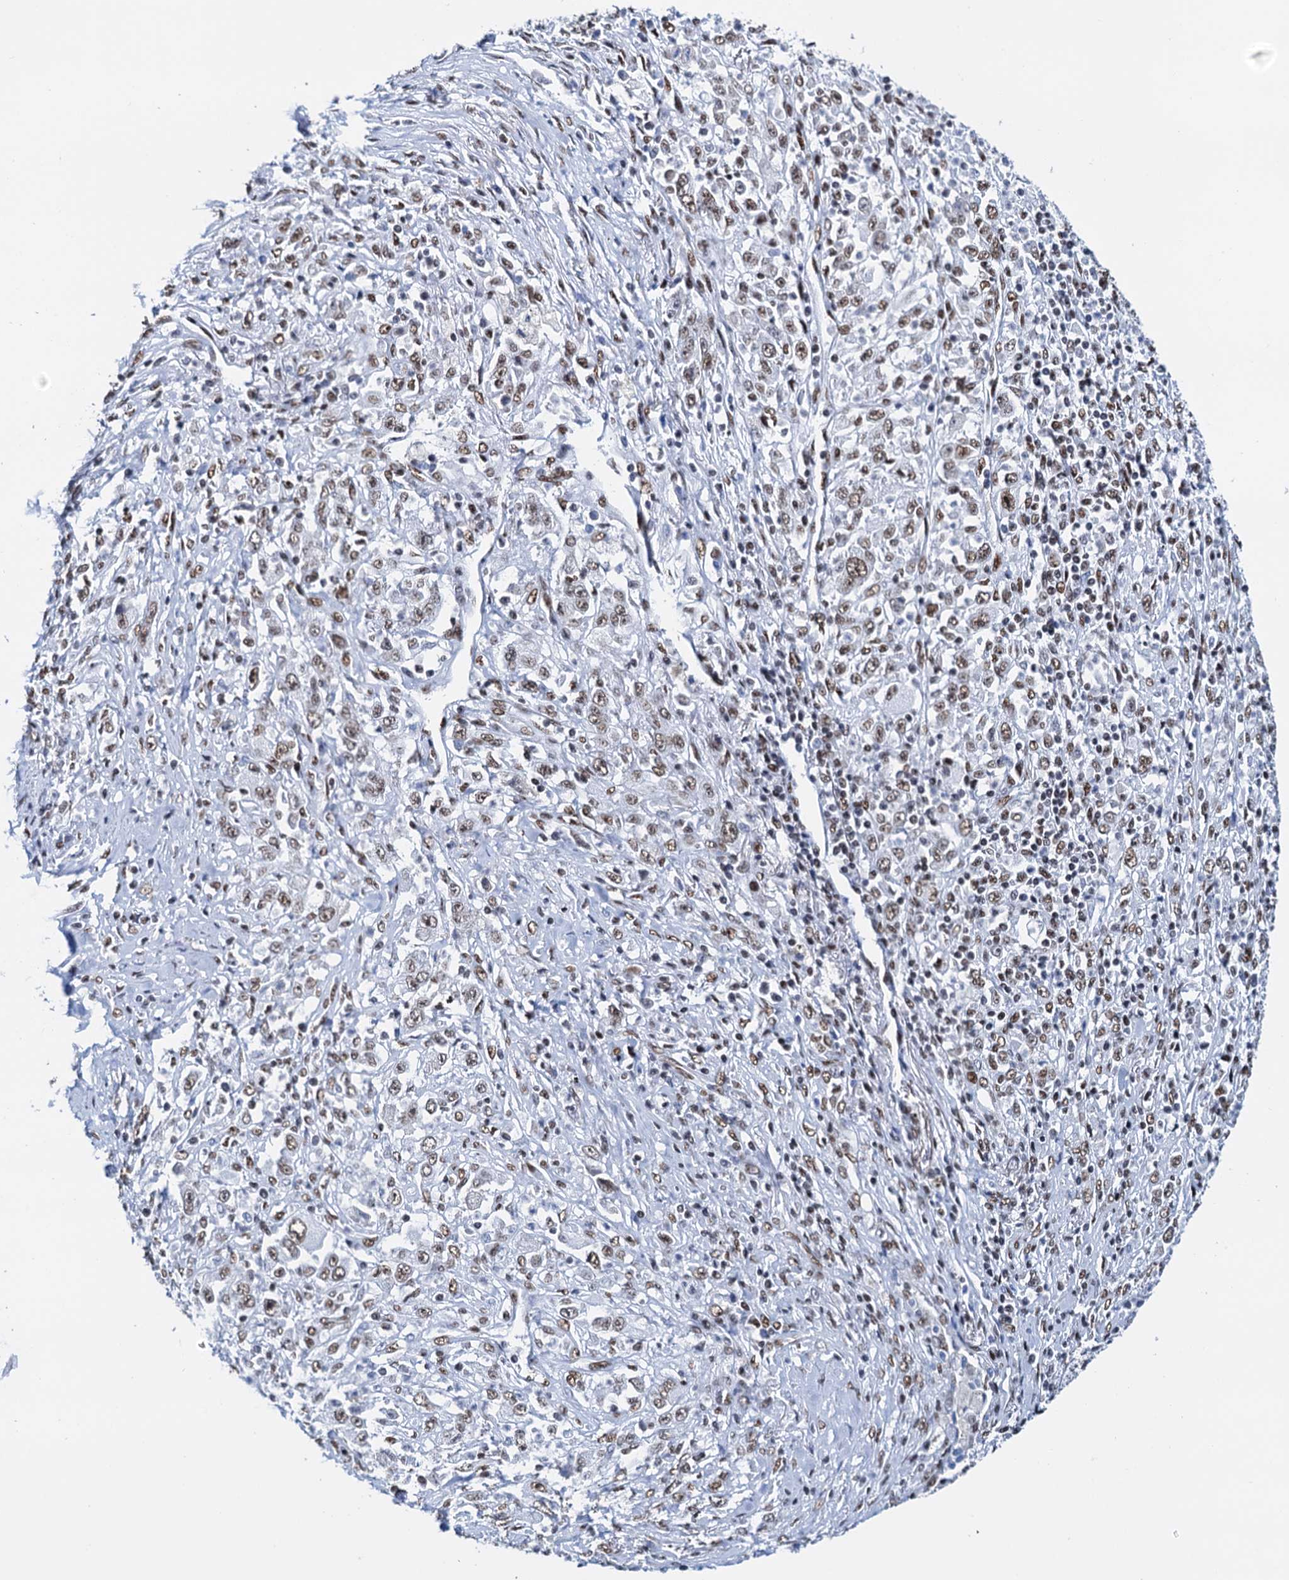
{"staining": {"intensity": "strong", "quantity": "25%-75%", "location": "nuclear"}, "tissue": "melanoma", "cell_type": "Tumor cells", "image_type": "cancer", "snomed": [{"axis": "morphology", "description": "Malignant melanoma, Metastatic site"}, {"axis": "topography", "description": "Skin"}], "caption": "Immunohistochemistry histopathology image of neoplastic tissue: human malignant melanoma (metastatic site) stained using IHC reveals high levels of strong protein expression localized specifically in the nuclear of tumor cells, appearing as a nuclear brown color.", "gene": "SLTM", "patient": {"sex": "female", "age": 56}}